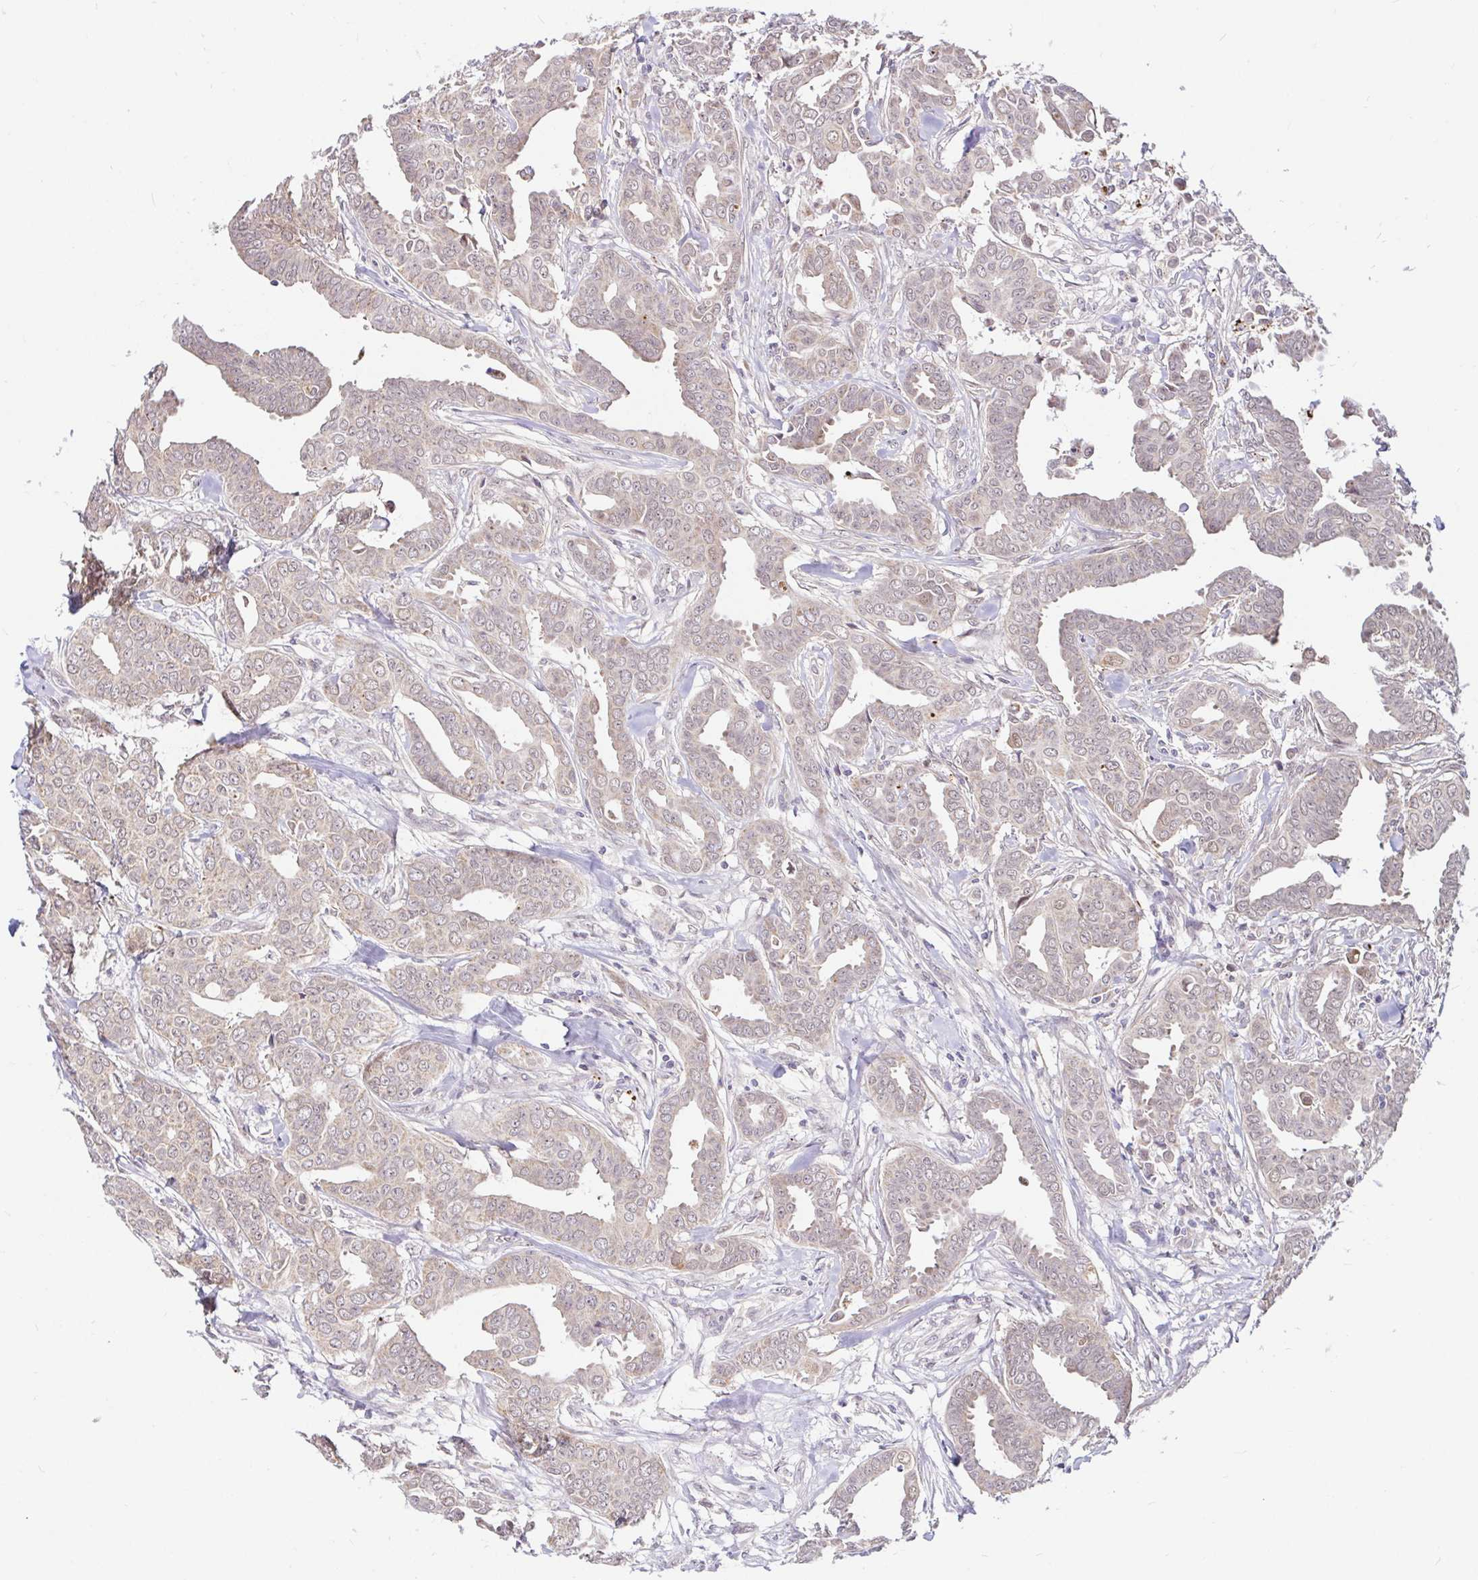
{"staining": {"intensity": "moderate", "quantity": "25%-75%", "location": "cytoplasmic/membranous"}, "tissue": "breast cancer", "cell_type": "Tumor cells", "image_type": "cancer", "snomed": [{"axis": "morphology", "description": "Duct carcinoma"}, {"axis": "topography", "description": "Breast"}], "caption": "Protein expression analysis of human breast cancer (infiltrating ductal carcinoma) reveals moderate cytoplasmic/membranous staining in about 25%-75% of tumor cells.", "gene": "TIMM50", "patient": {"sex": "female", "age": 45}}